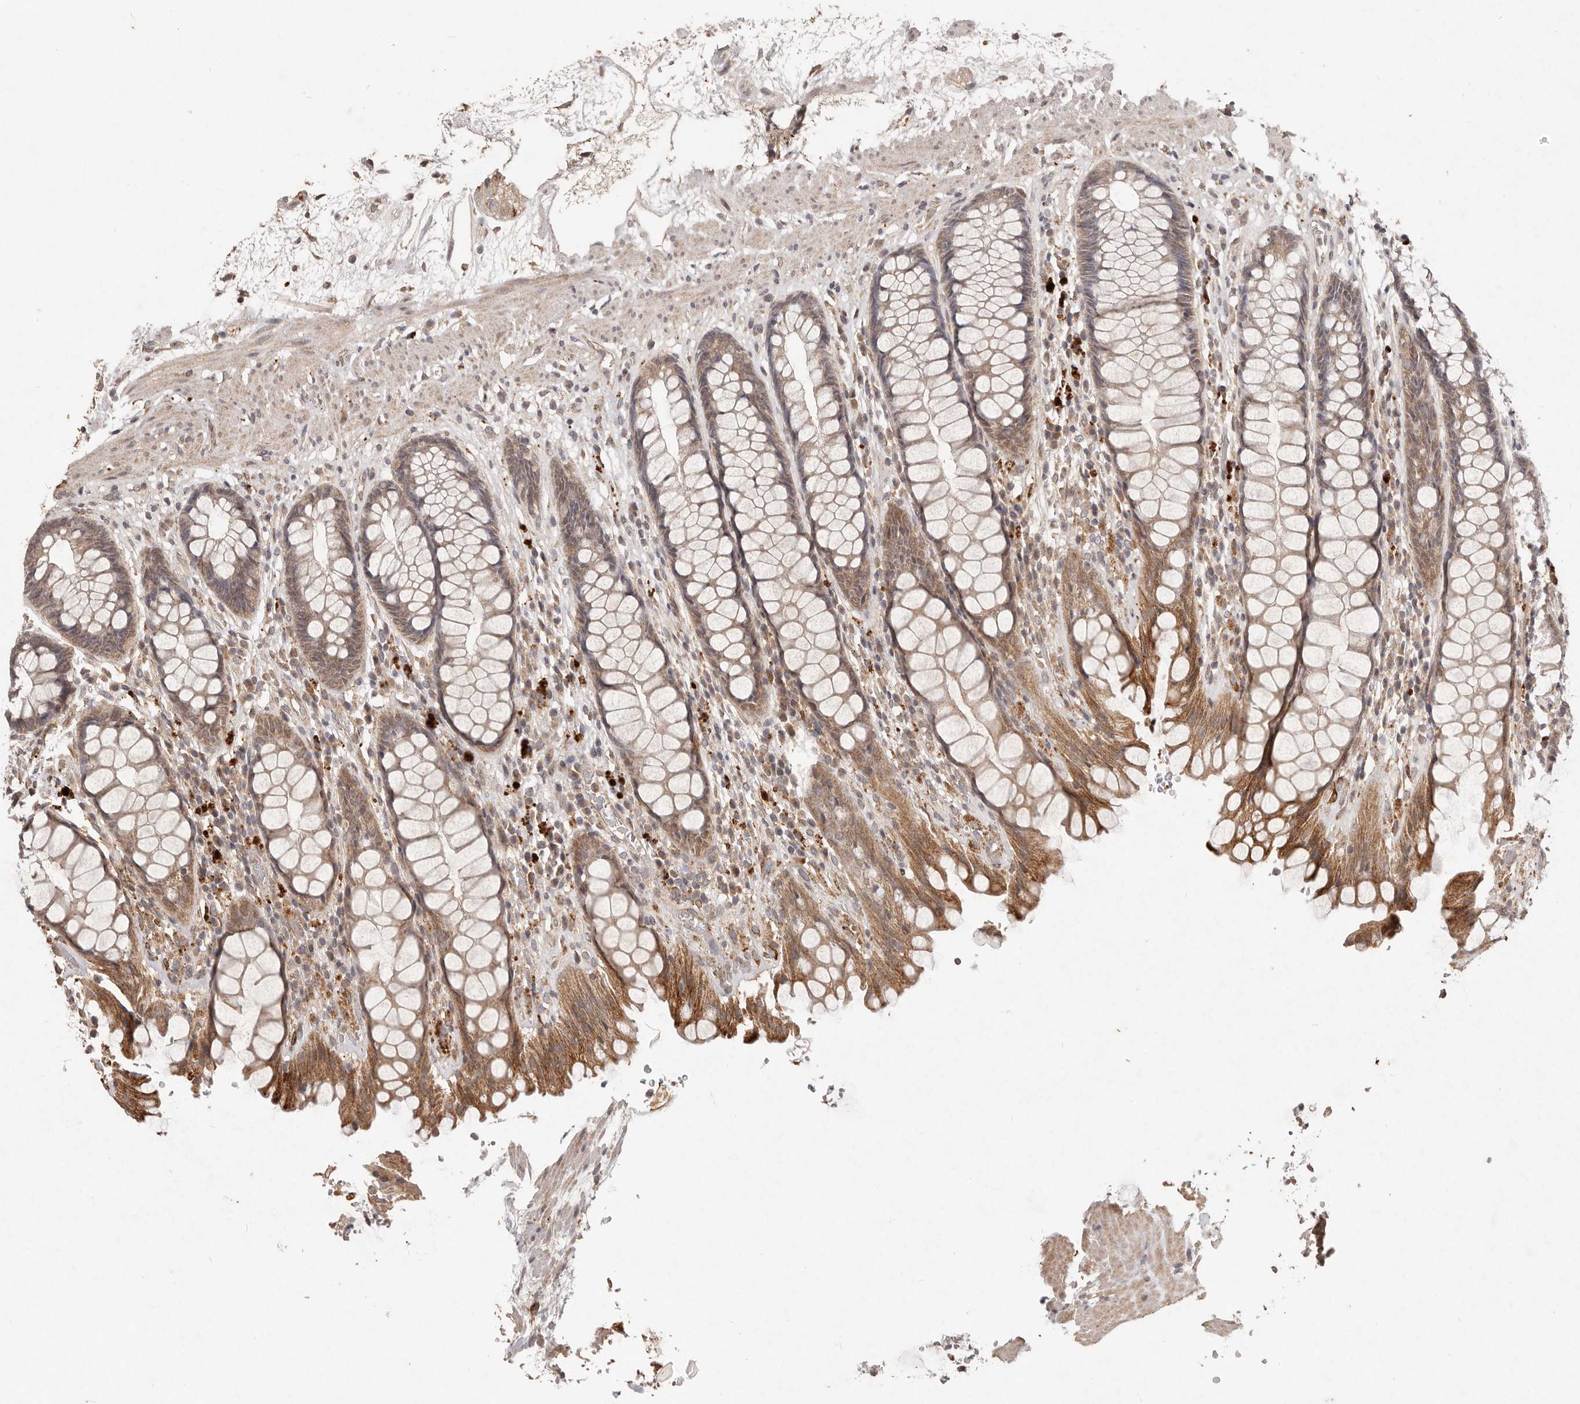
{"staining": {"intensity": "moderate", "quantity": ">75%", "location": "cytoplasmic/membranous"}, "tissue": "rectum", "cell_type": "Glandular cells", "image_type": "normal", "snomed": [{"axis": "morphology", "description": "Normal tissue, NOS"}, {"axis": "topography", "description": "Rectum"}], "caption": "Moderate cytoplasmic/membranous staining is appreciated in approximately >75% of glandular cells in unremarkable rectum.", "gene": "PLOD2", "patient": {"sex": "male", "age": 64}}